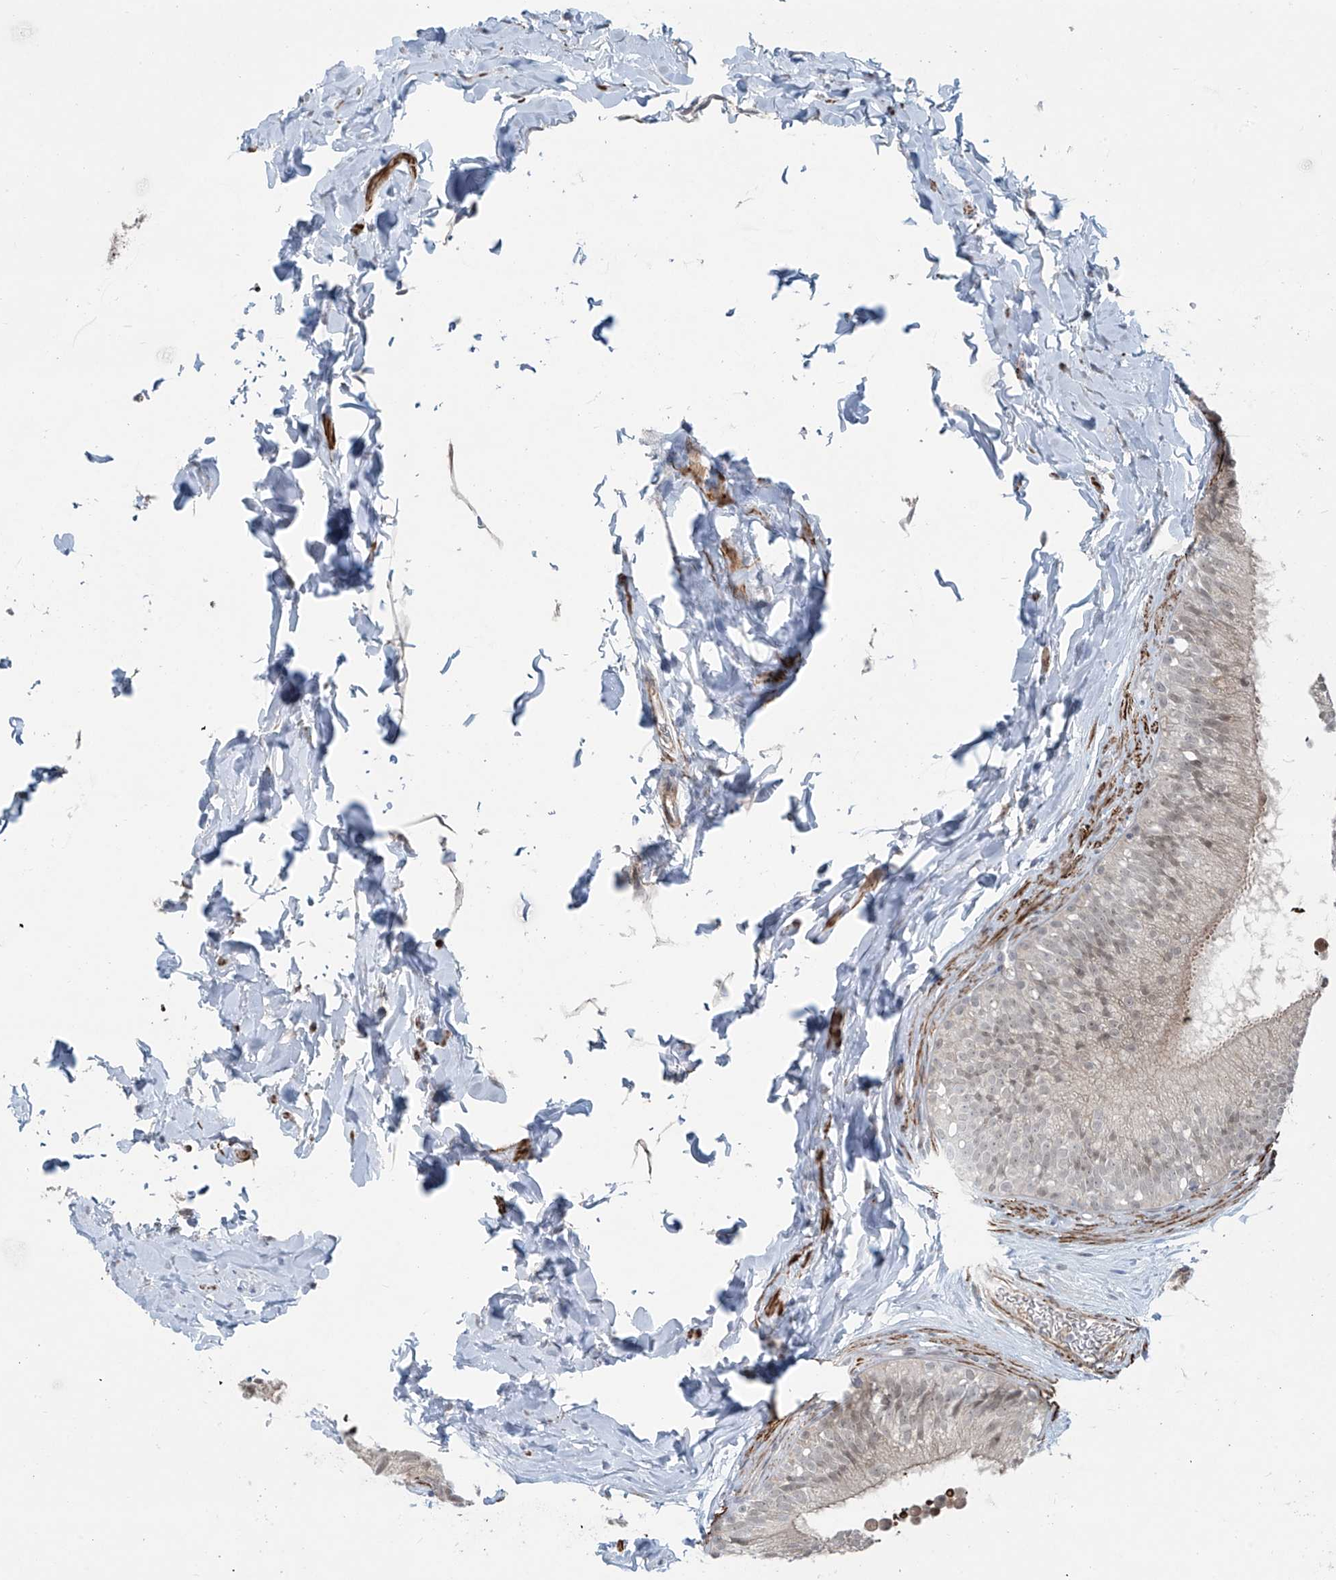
{"staining": {"intensity": "negative", "quantity": "none", "location": "none"}, "tissue": "epididymis", "cell_type": "Glandular cells", "image_type": "normal", "snomed": [{"axis": "morphology", "description": "Normal tissue, NOS"}, {"axis": "topography", "description": "Epididymis"}], "caption": "The micrograph displays no staining of glandular cells in unremarkable epididymis. Nuclei are stained in blue.", "gene": "RASGEF1A", "patient": {"sex": "male", "age": 29}}